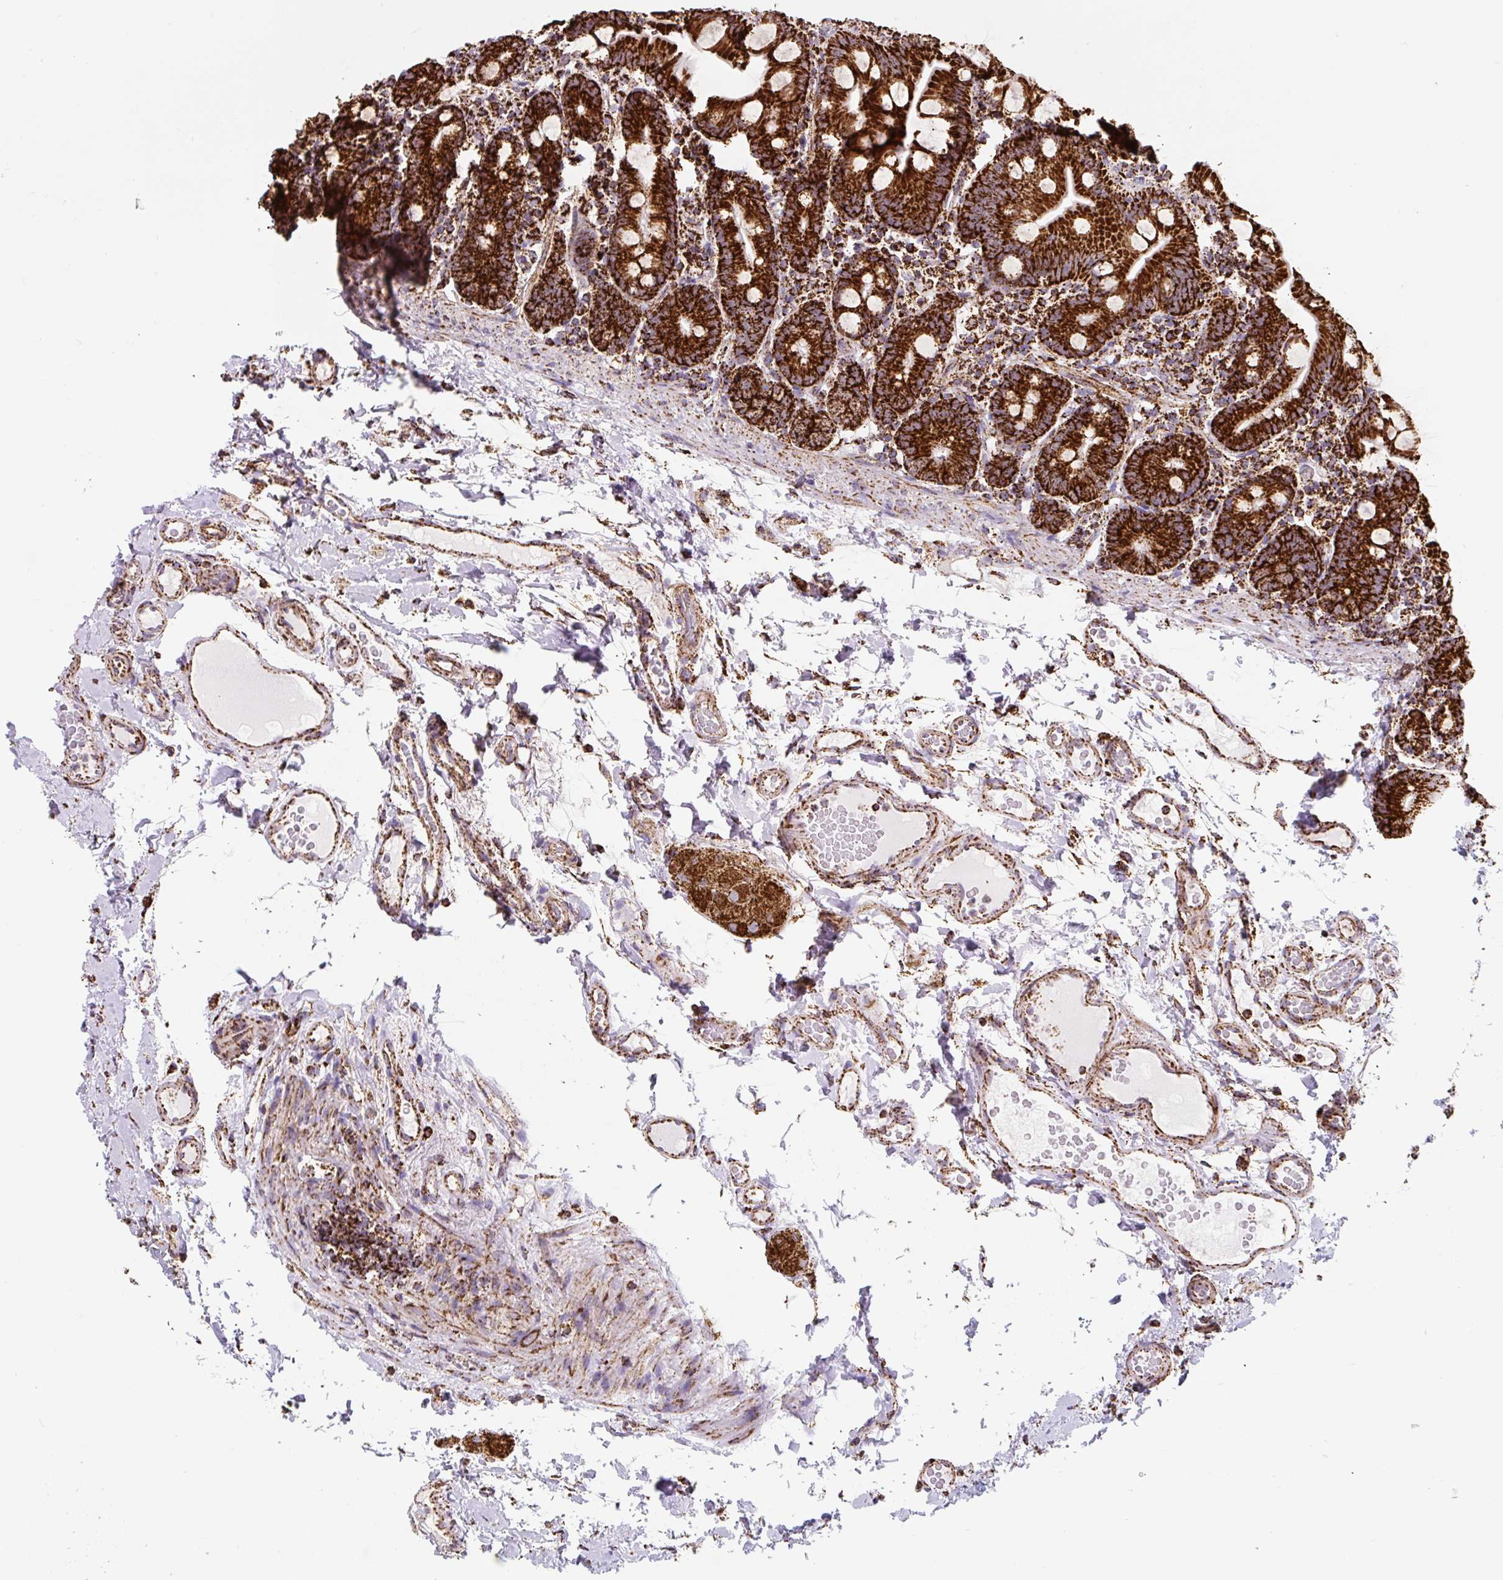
{"staining": {"intensity": "strong", "quantity": ">75%", "location": "cytoplasmic/membranous"}, "tissue": "small intestine", "cell_type": "Glandular cells", "image_type": "normal", "snomed": [{"axis": "morphology", "description": "Normal tissue, NOS"}, {"axis": "topography", "description": "Small intestine"}], "caption": "The histopathology image exhibits staining of unremarkable small intestine, revealing strong cytoplasmic/membranous protein expression (brown color) within glandular cells.", "gene": "ATP5F1A", "patient": {"sex": "female", "age": 68}}